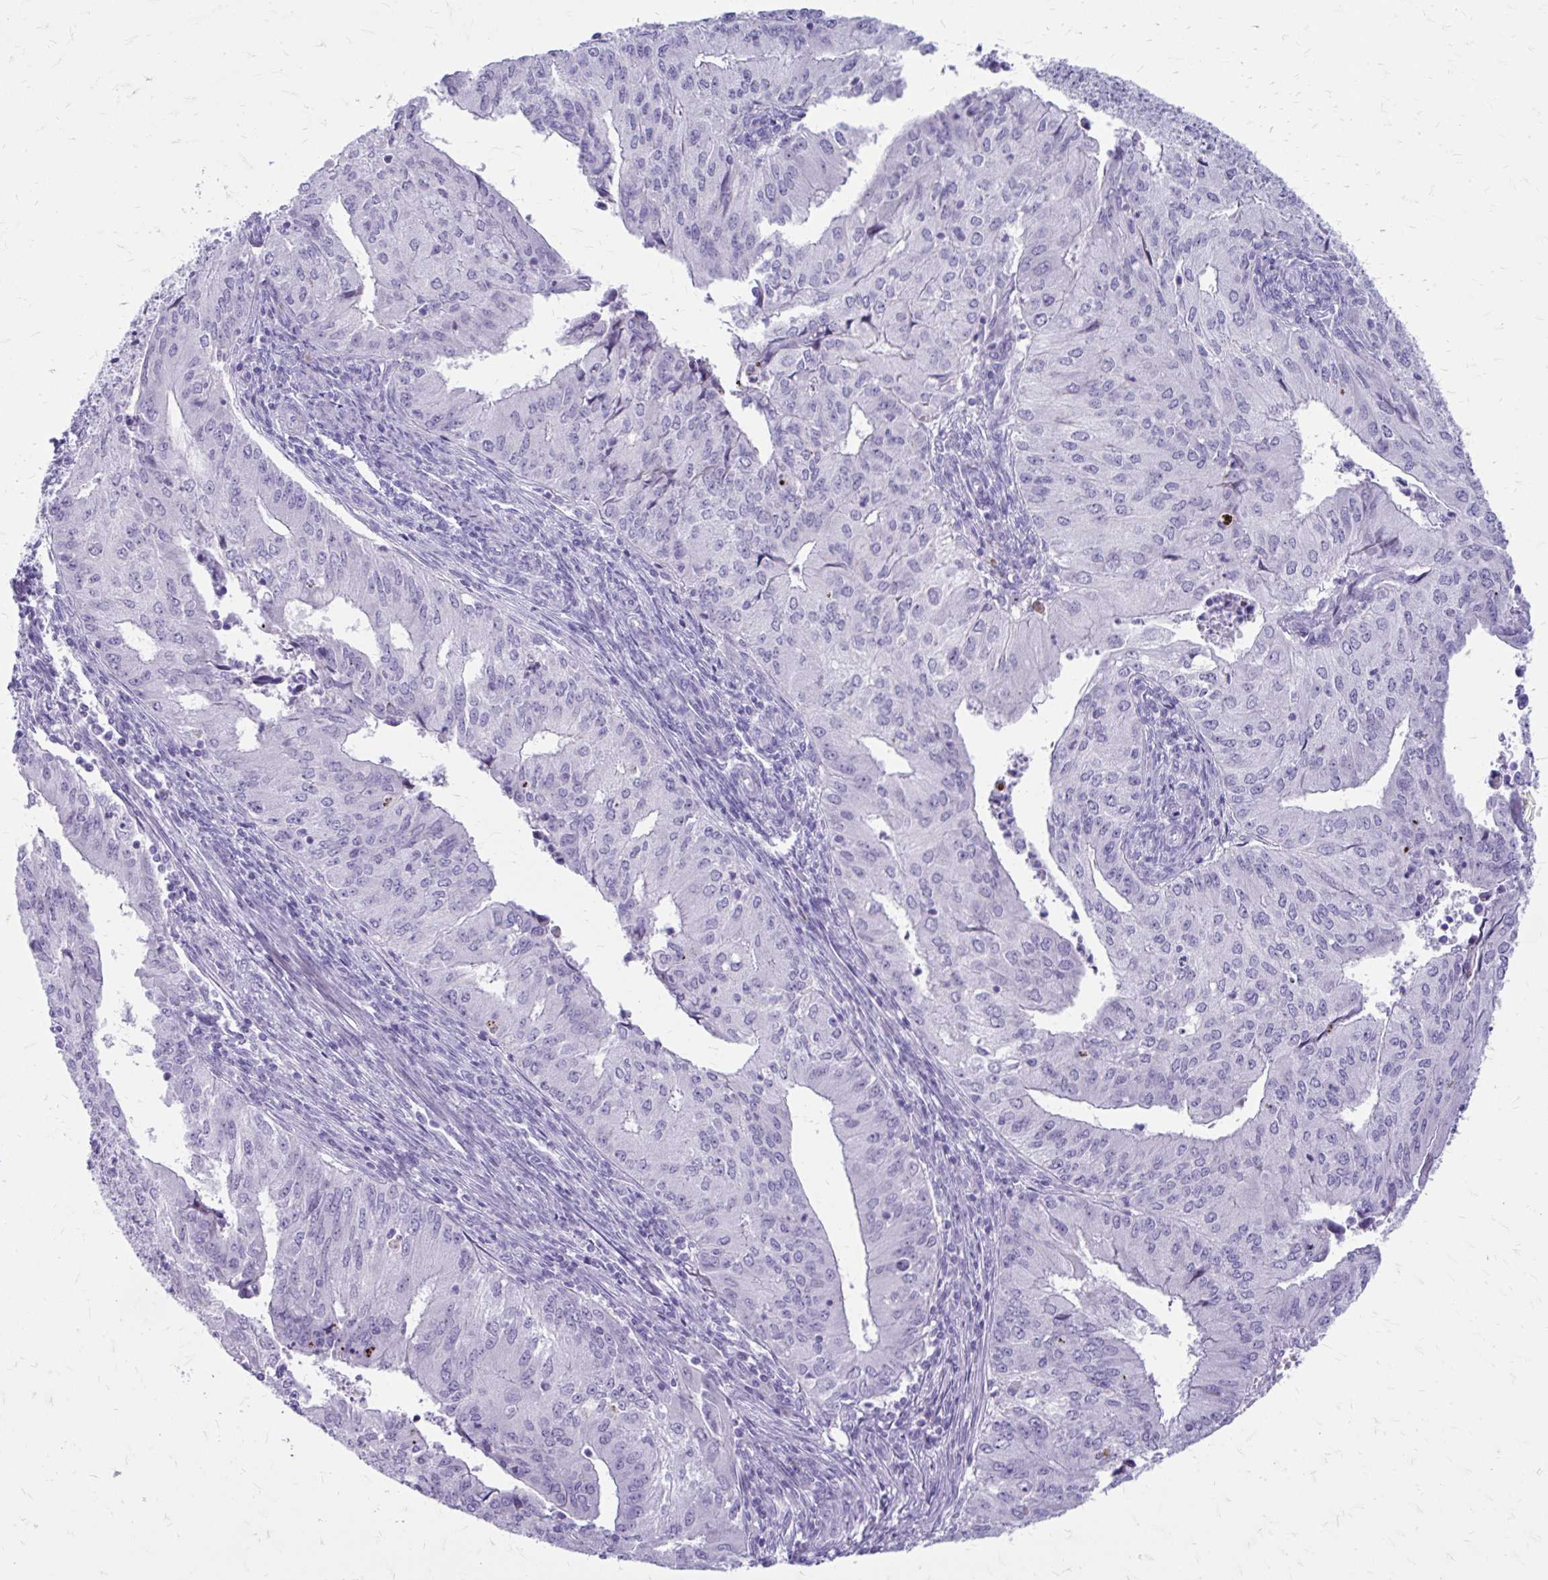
{"staining": {"intensity": "negative", "quantity": "none", "location": "none"}, "tissue": "endometrial cancer", "cell_type": "Tumor cells", "image_type": "cancer", "snomed": [{"axis": "morphology", "description": "Adenocarcinoma, NOS"}, {"axis": "topography", "description": "Endometrium"}], "caption": "Immunohistochemistry of human endometrial cancer demonstrates no positivity in tumor cells.", "gene": "LCN15", "patient": {"sex": "female", "age": 50}}